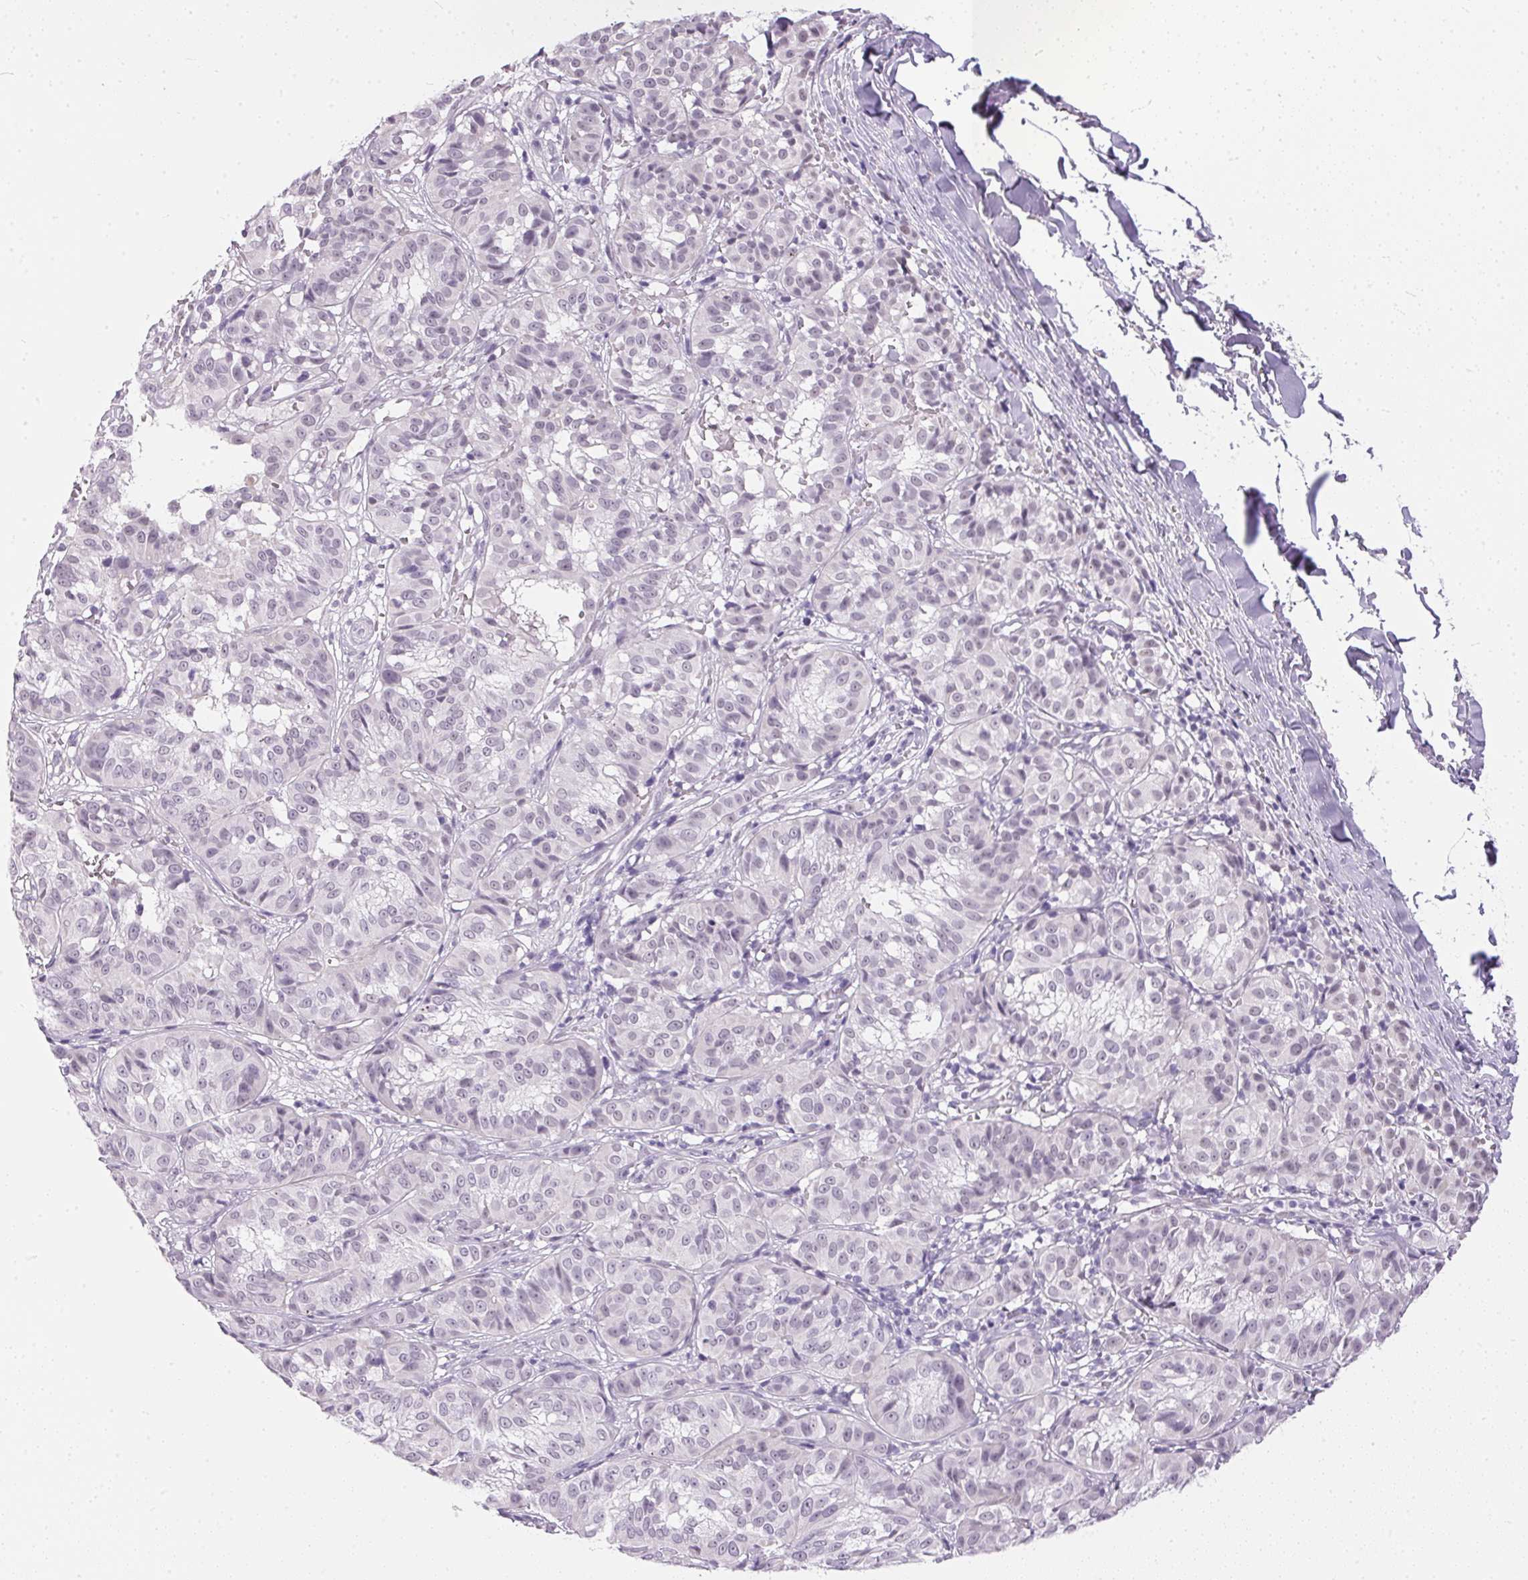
{"staining": {"intensity": "negative", "quantity": "none", "location": "none"}, "tissue": "melanoma", "cell_type": "Tumor cells", "image_type": "cancer", "snomed": [{"axis": "morphology", "description": "Malignant melanoma, NOS"}, {"axis": "topography", "description": "Skin"}], "caption": "This is a photomicrograph of immunohistochemistry staining of malignant melanoma, which shows no expression in tumor cells.", "gene": "GBP6", "patient": {"sex": "female", "age": 72}}